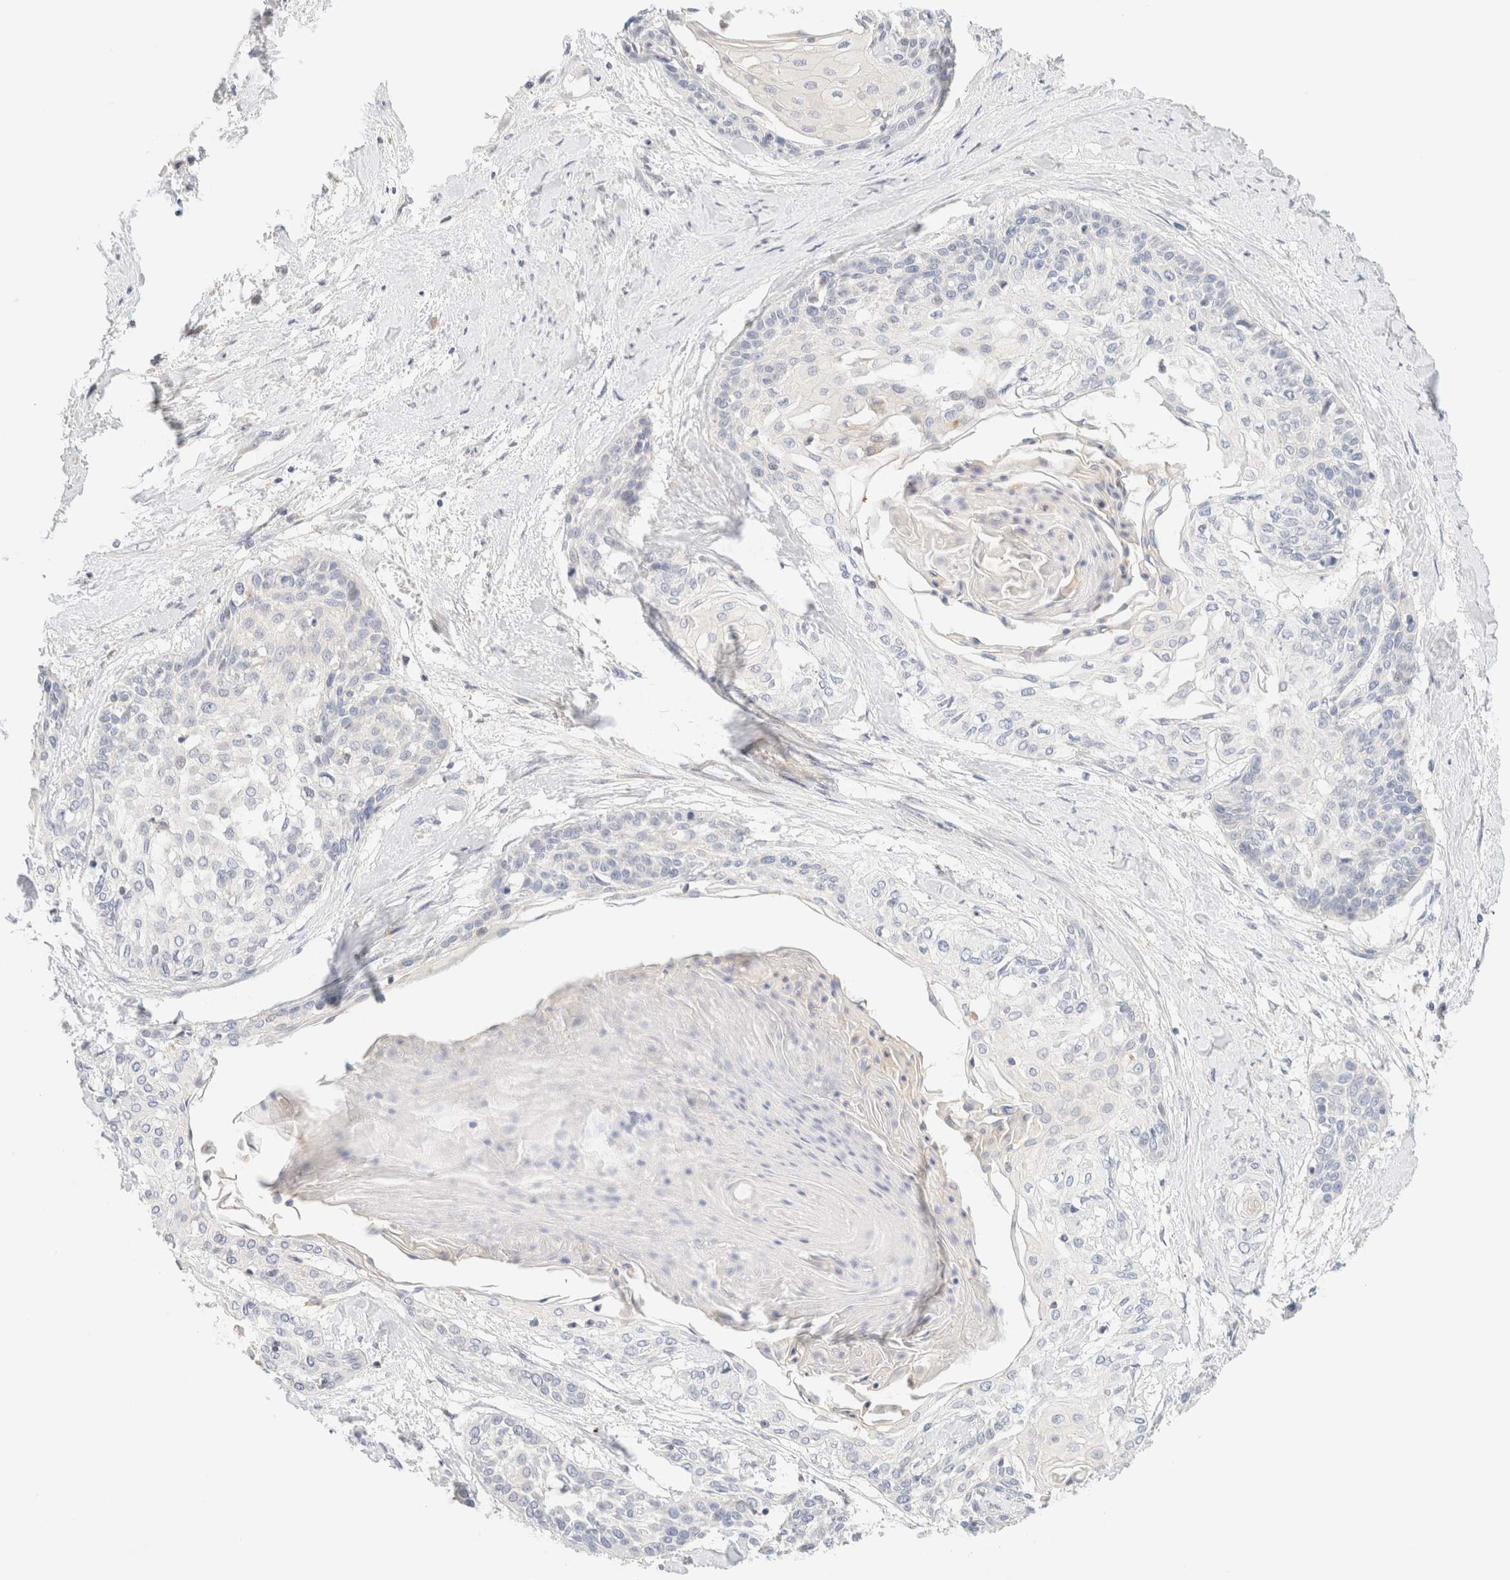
{"staining": {"intensity": "negative", "quantity": "none", "location": "none"}, "tissue": "cervical cancer", "cell_type": "Tumor cells", "image_type": "cancer", "snomed": [{"axis": "morphology", "description": "Squamous cell carcinoma, NOS"}, {"axis": "topography", "description": "Cervix"}], "caption": "An image of human cervical squamous cell carcinoma is negative for staining in tumor cells. (DAB (3,3'-diaminobenzidine) IHC with hematoxylin counter stain).", "gene": "SARM1", "patient": {"sex": "female", "age": 57}}